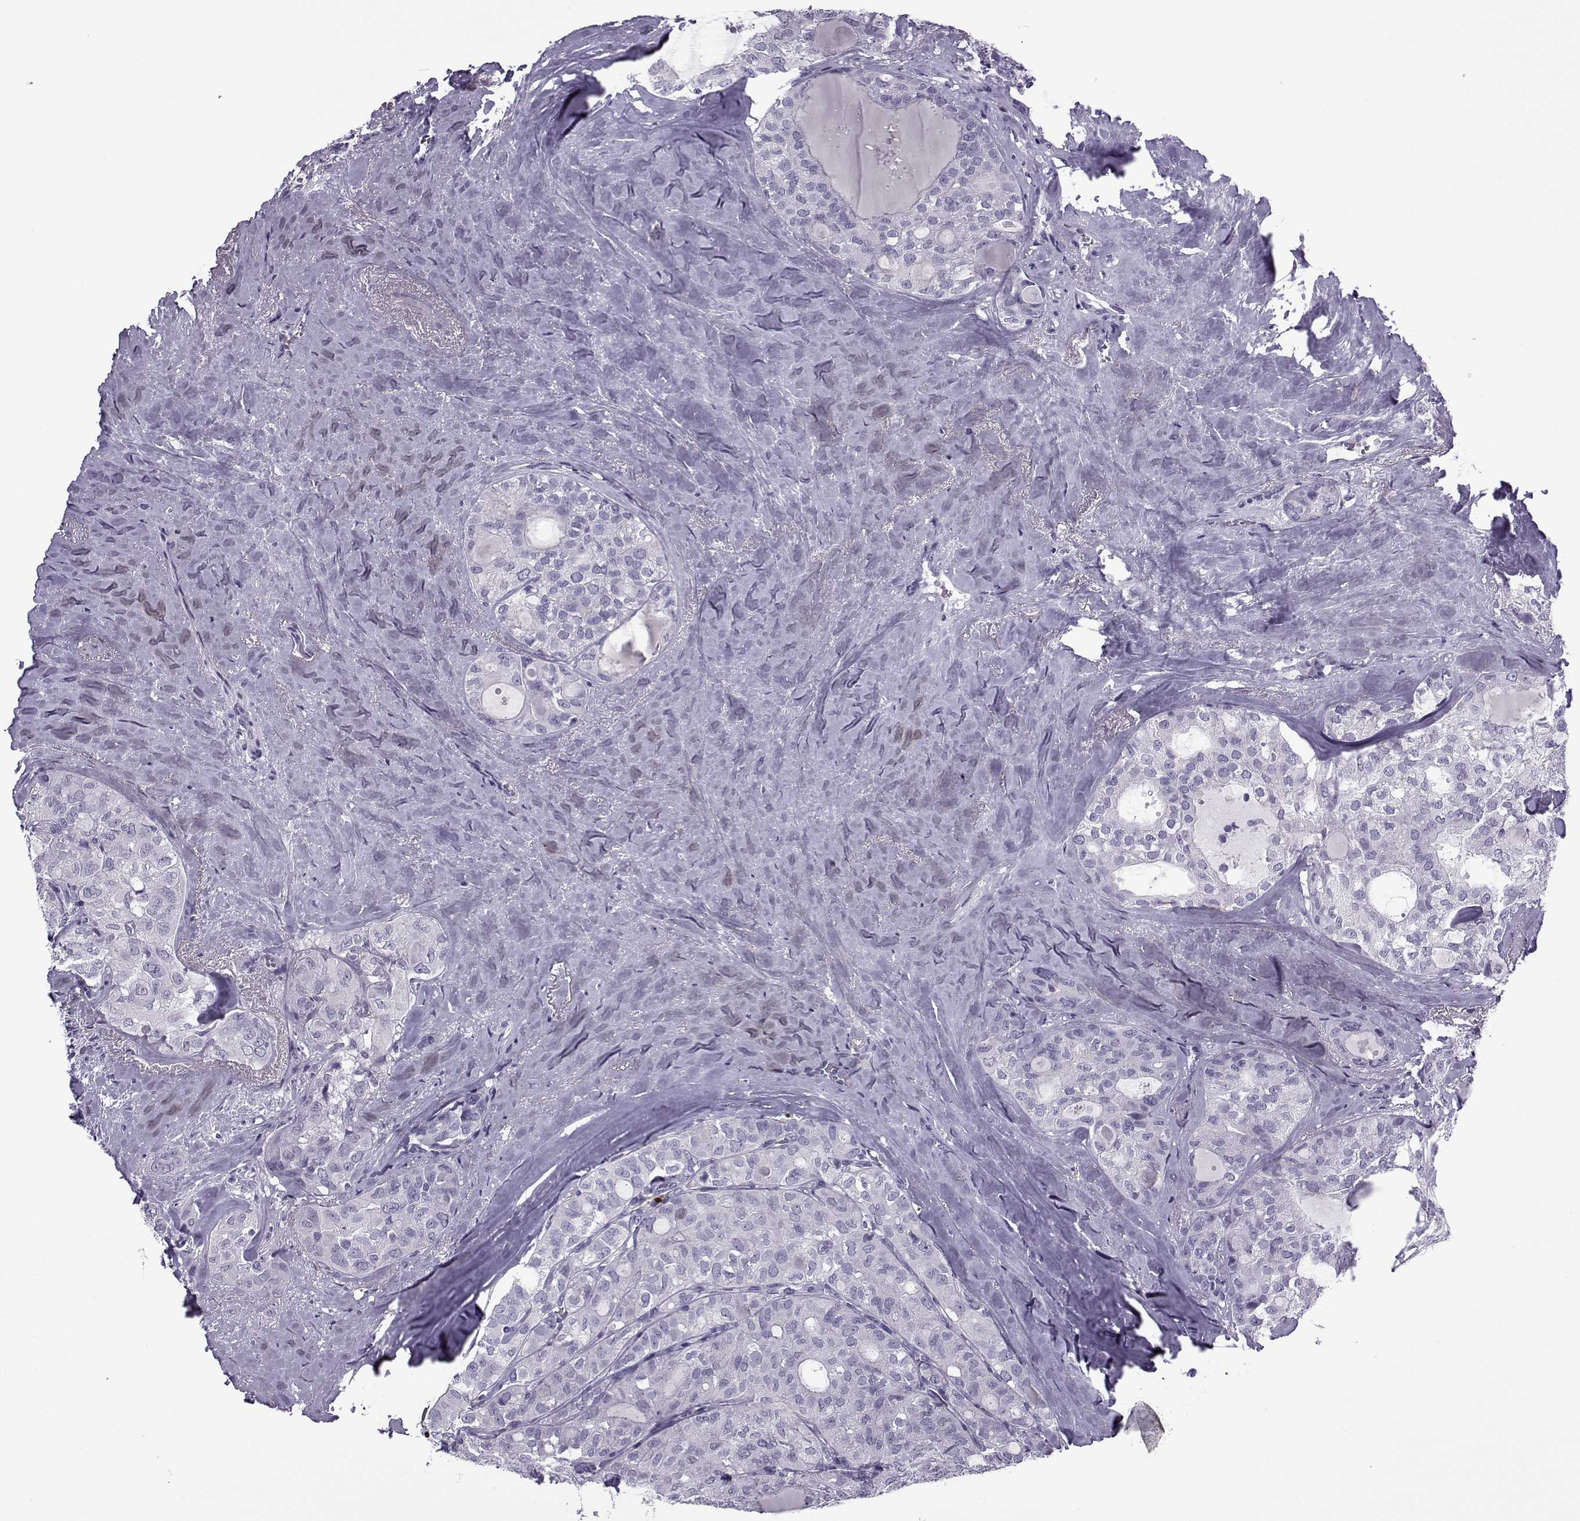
{"staining": {"intensity": "negative", "quantity": "none", "location": "none"}, "tissue": "thyroid cancer", "cell_type": "Tumor cells", "image_type": "cancer", "snomed": [{"axis": "morphology", "description": "Follicular adenoma carcinoma, NOS"}, {"axis": "topography", "description": "Thyroid gland"}], "caption": "Protein analysis of thyroid follicular adenoma carcinoma exhibits no significant positivity in tumor cells.", "gene": "OIP5", "patient": {"sex": "male", "age": 75}}